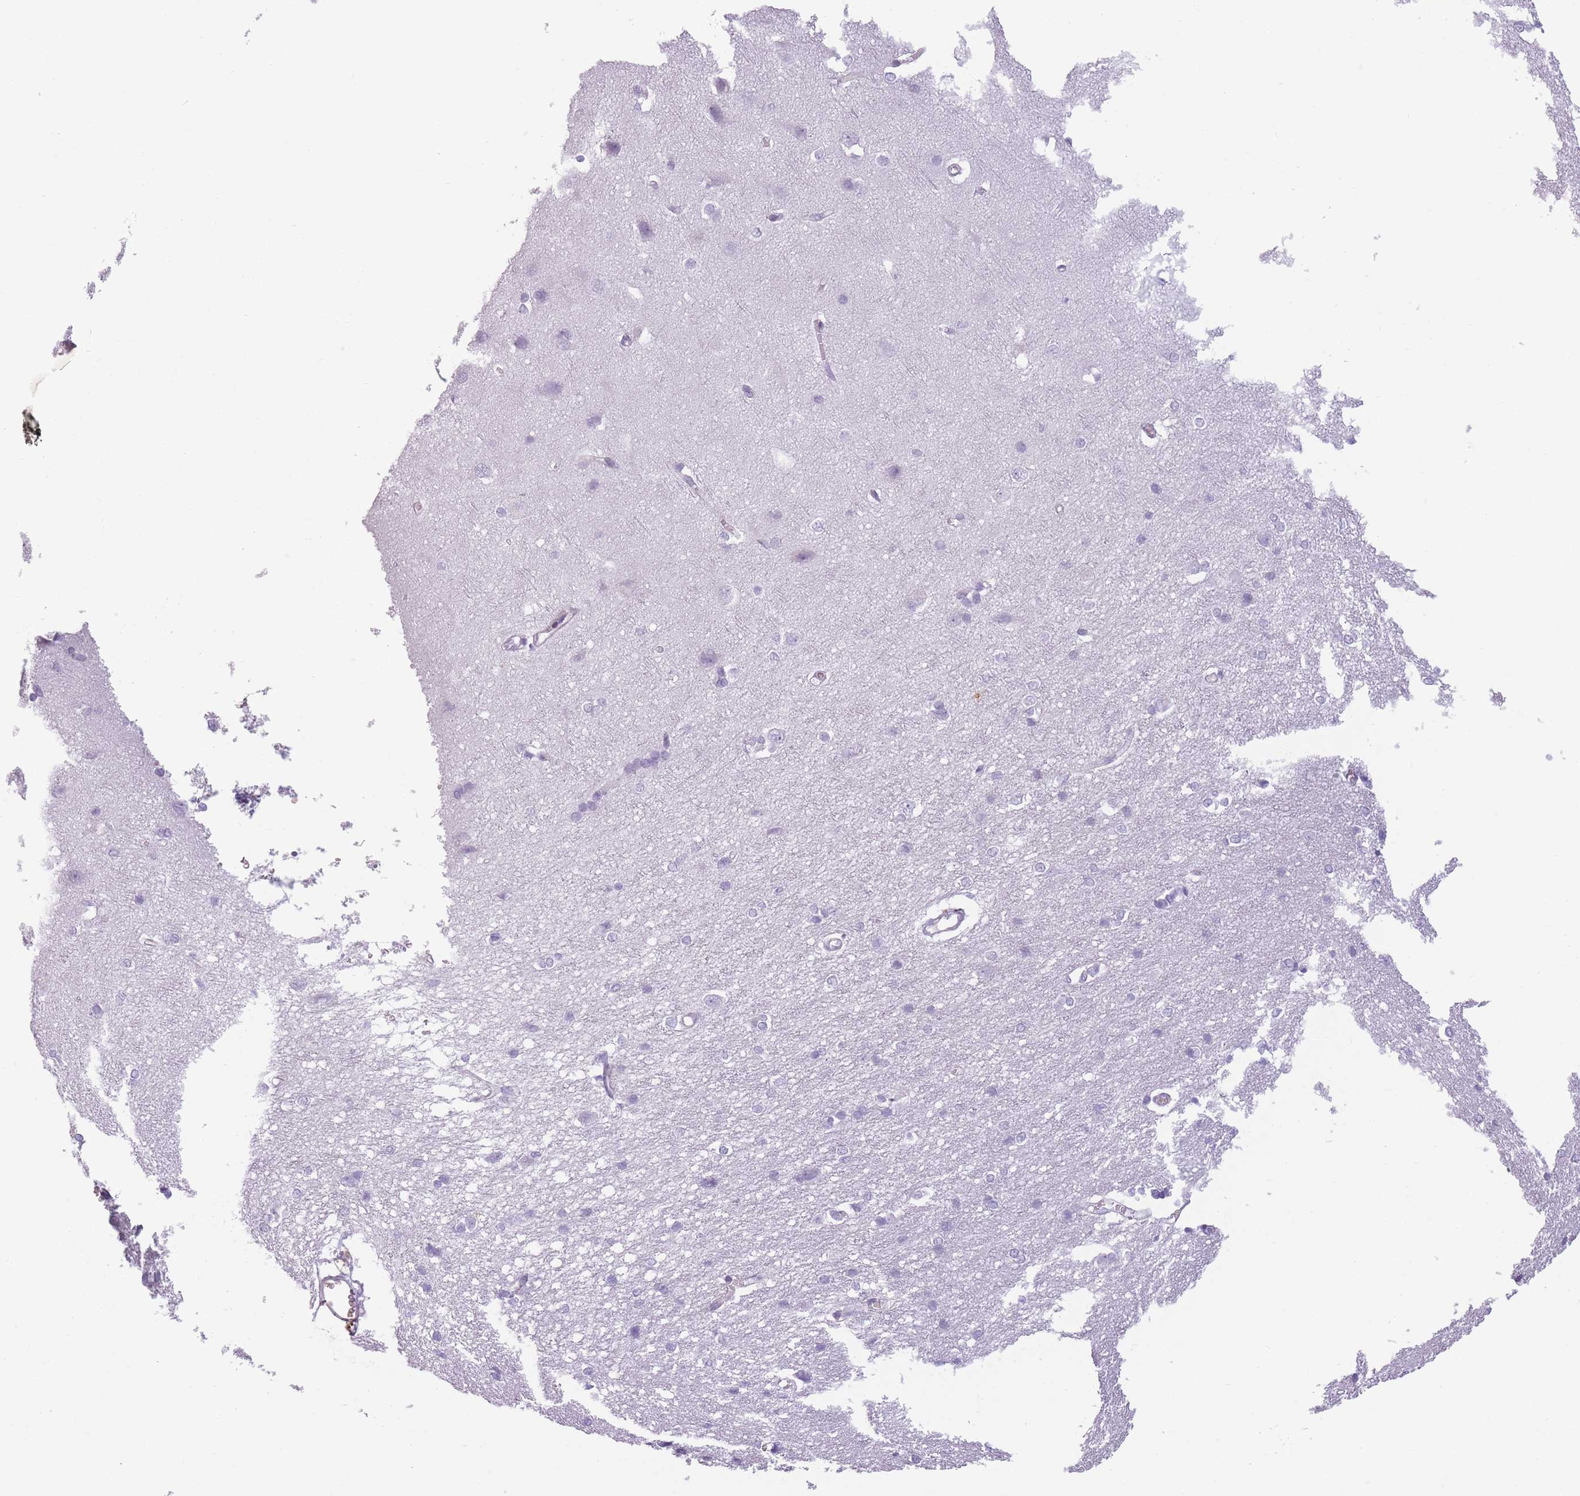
{"staining": {"intensity": "negative", "quantity": "none", "location": "none"}, "tissue": "cerebral cortex", "cell_type": "Endothelial cells", "image_type": "normal", "snomed": [{"axis": "morphology", "description": "Normal tissue, NOS"}, {"axis": "topography", "description": "Cerebral cortex"}], "caption": "Human cerebral cortex stained for a protein using IHC displays no staining in endothelial cells.", "gene": "GGT1", "patient": {"sex": "male", "age": 37}}